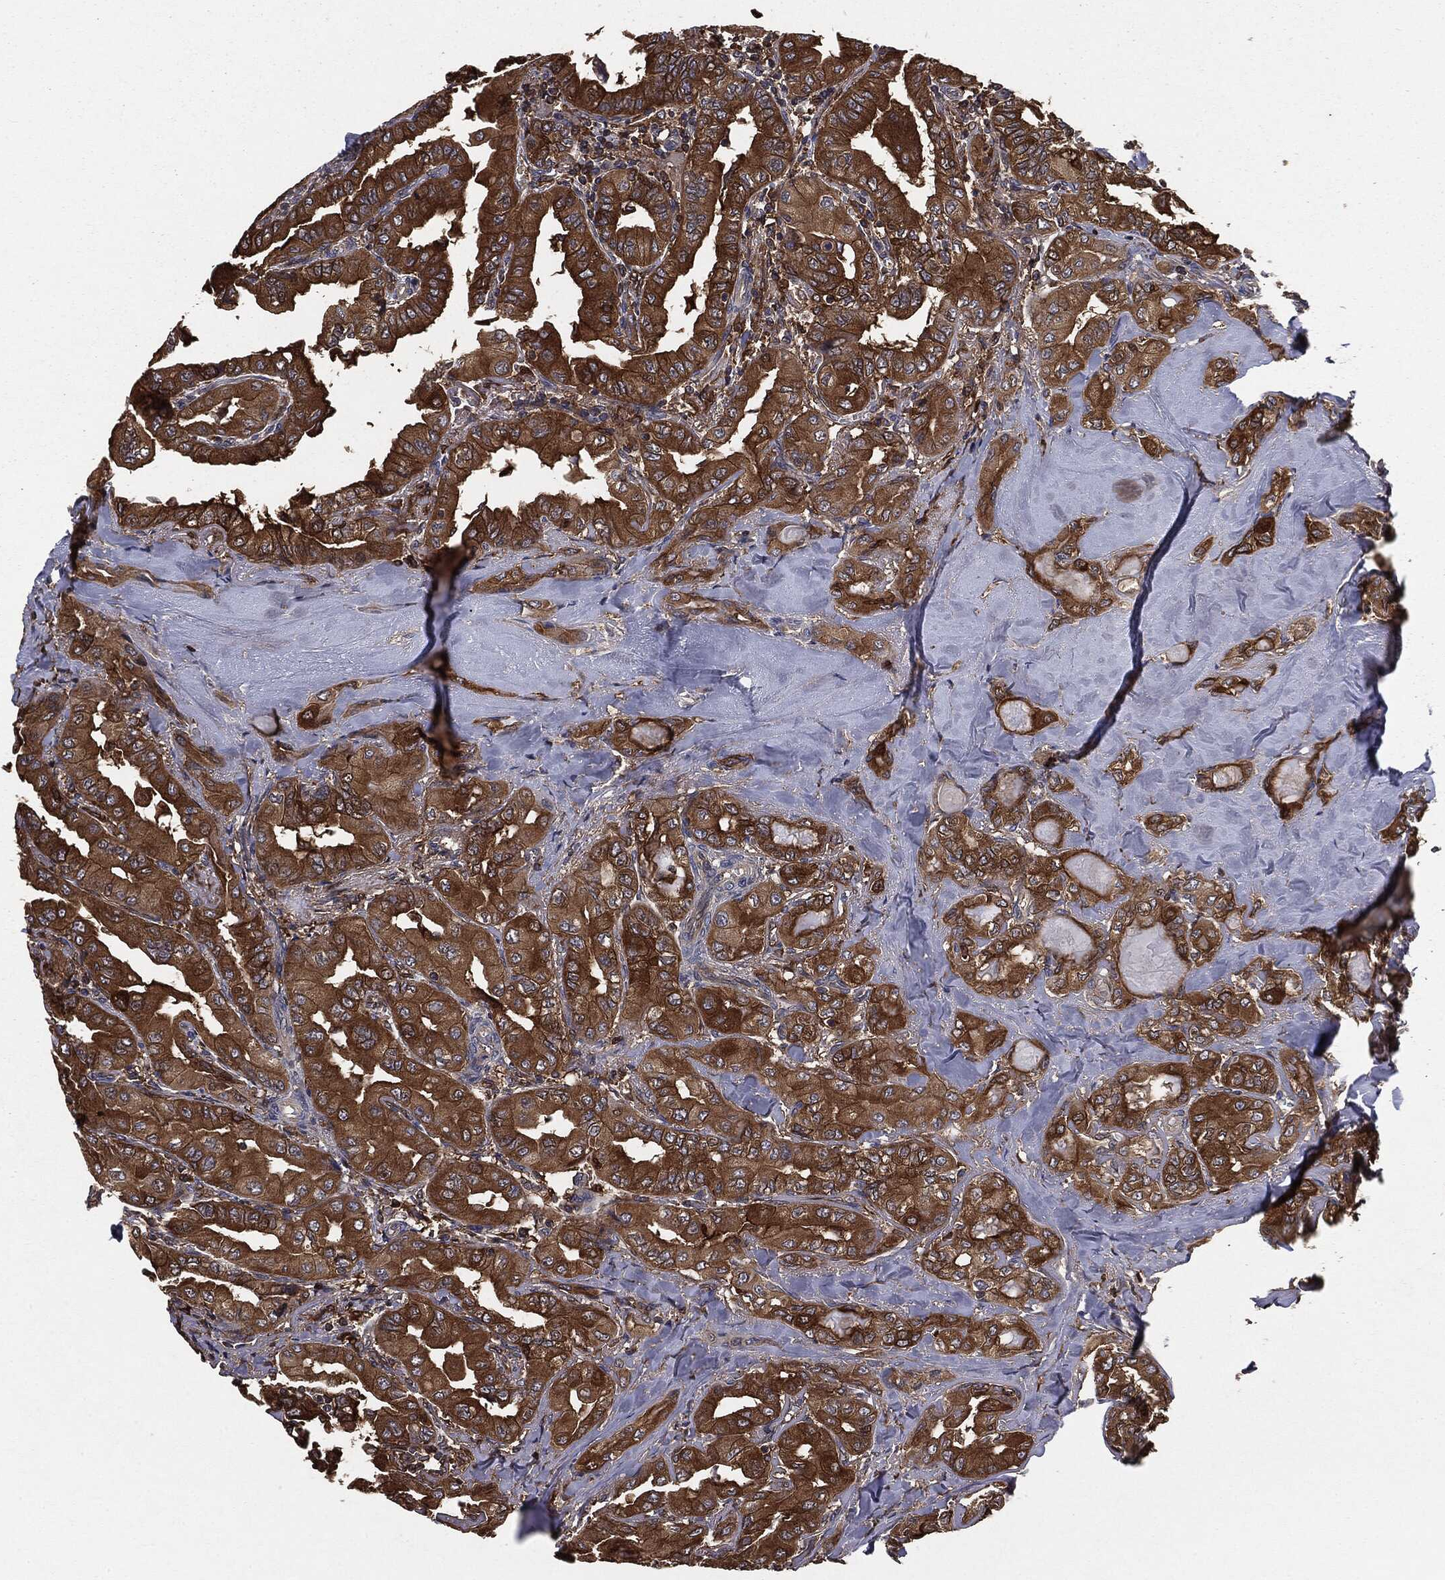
{"staining": {"intensity": "strong", "quantity": ">75%", "location": "cytoplasmic/membranous"}, "tissue": "thyroid cancer", "cell_type": "Tumor cells", "image_type": "cancer", "snomed": [{"axis": "morphology", "description": "Normal tissue, NOS"}, {"axis": "morphology", "description": "Papillary adenocarcinoma, NOS"}, {"axis": "topography", "description": "Thyroid gland"}], "caption": "Papillary adenocarcinoma (thyroid) stained with DAB (3,3'-diaminobenzidine) immunohistochemistry (IHC) exhibits high levels of strong cytoplasmic/membranous staining in about >75% of tumor cells. (Stains: DAB in brown, nuclei in blue, Microscopy: brightfield microscopy at high magnification).", "gene": "GNB5", "patient": {"sex": "female", "age": 66}}